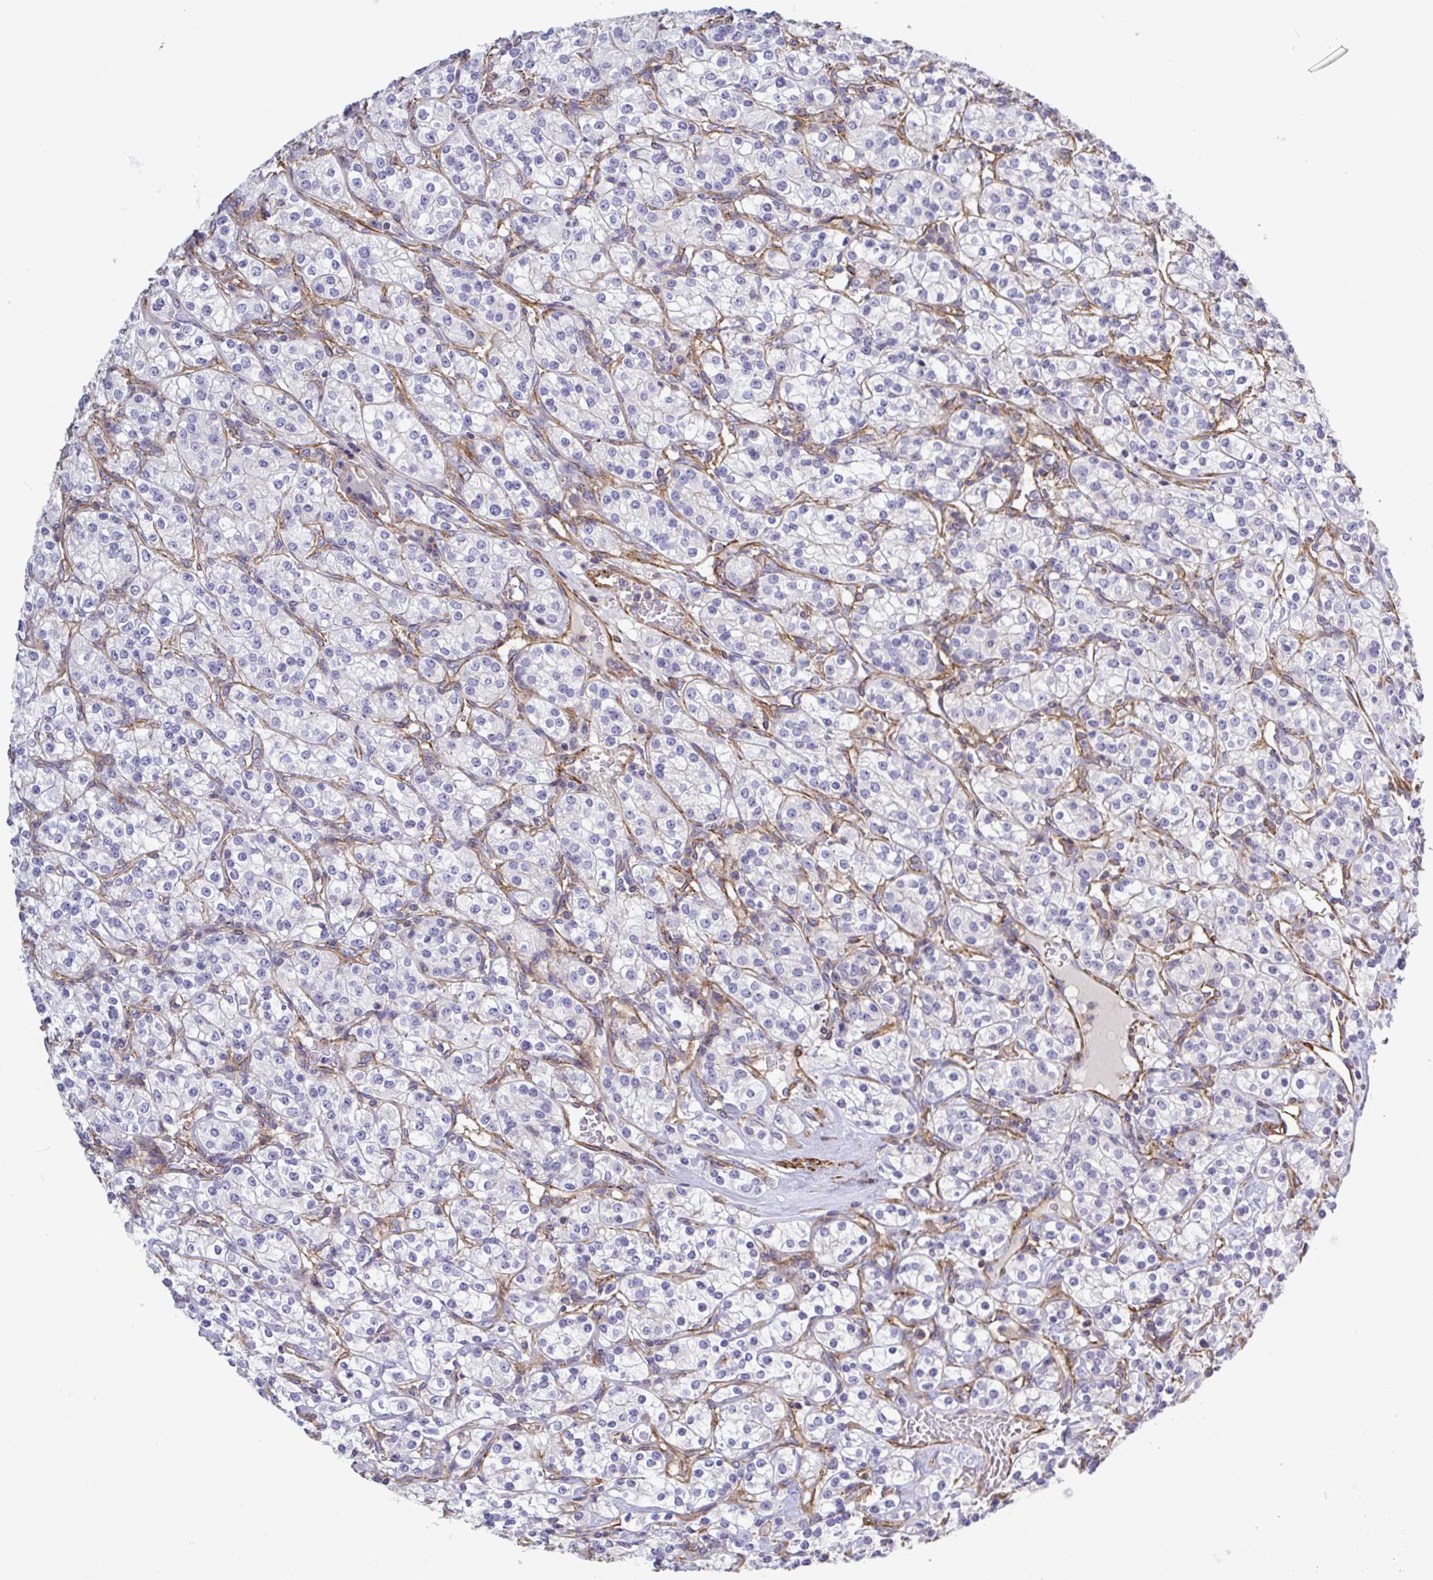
{"staining": {"intensity": "negative", "quantity": "none", "location": "none"}, "tissue": "renal cancer", "cell_type": "Tumor cells", "image_type": "cancer", "snomed": [{"axis": "morphology", "description": "Adenocarcinoma, NOS"}, {"axis": "topography", "description": "Kidney"}], "caption": "This micrograph is of renal adenocarcinoma stained with immunohistochemistry (IHC) to label a protein in brown with the nuclei are counter-stained blue. There is no positivity in tumor cells.", "gene": "SHISA7", "patient": {"sex": "male", "age": 77}}